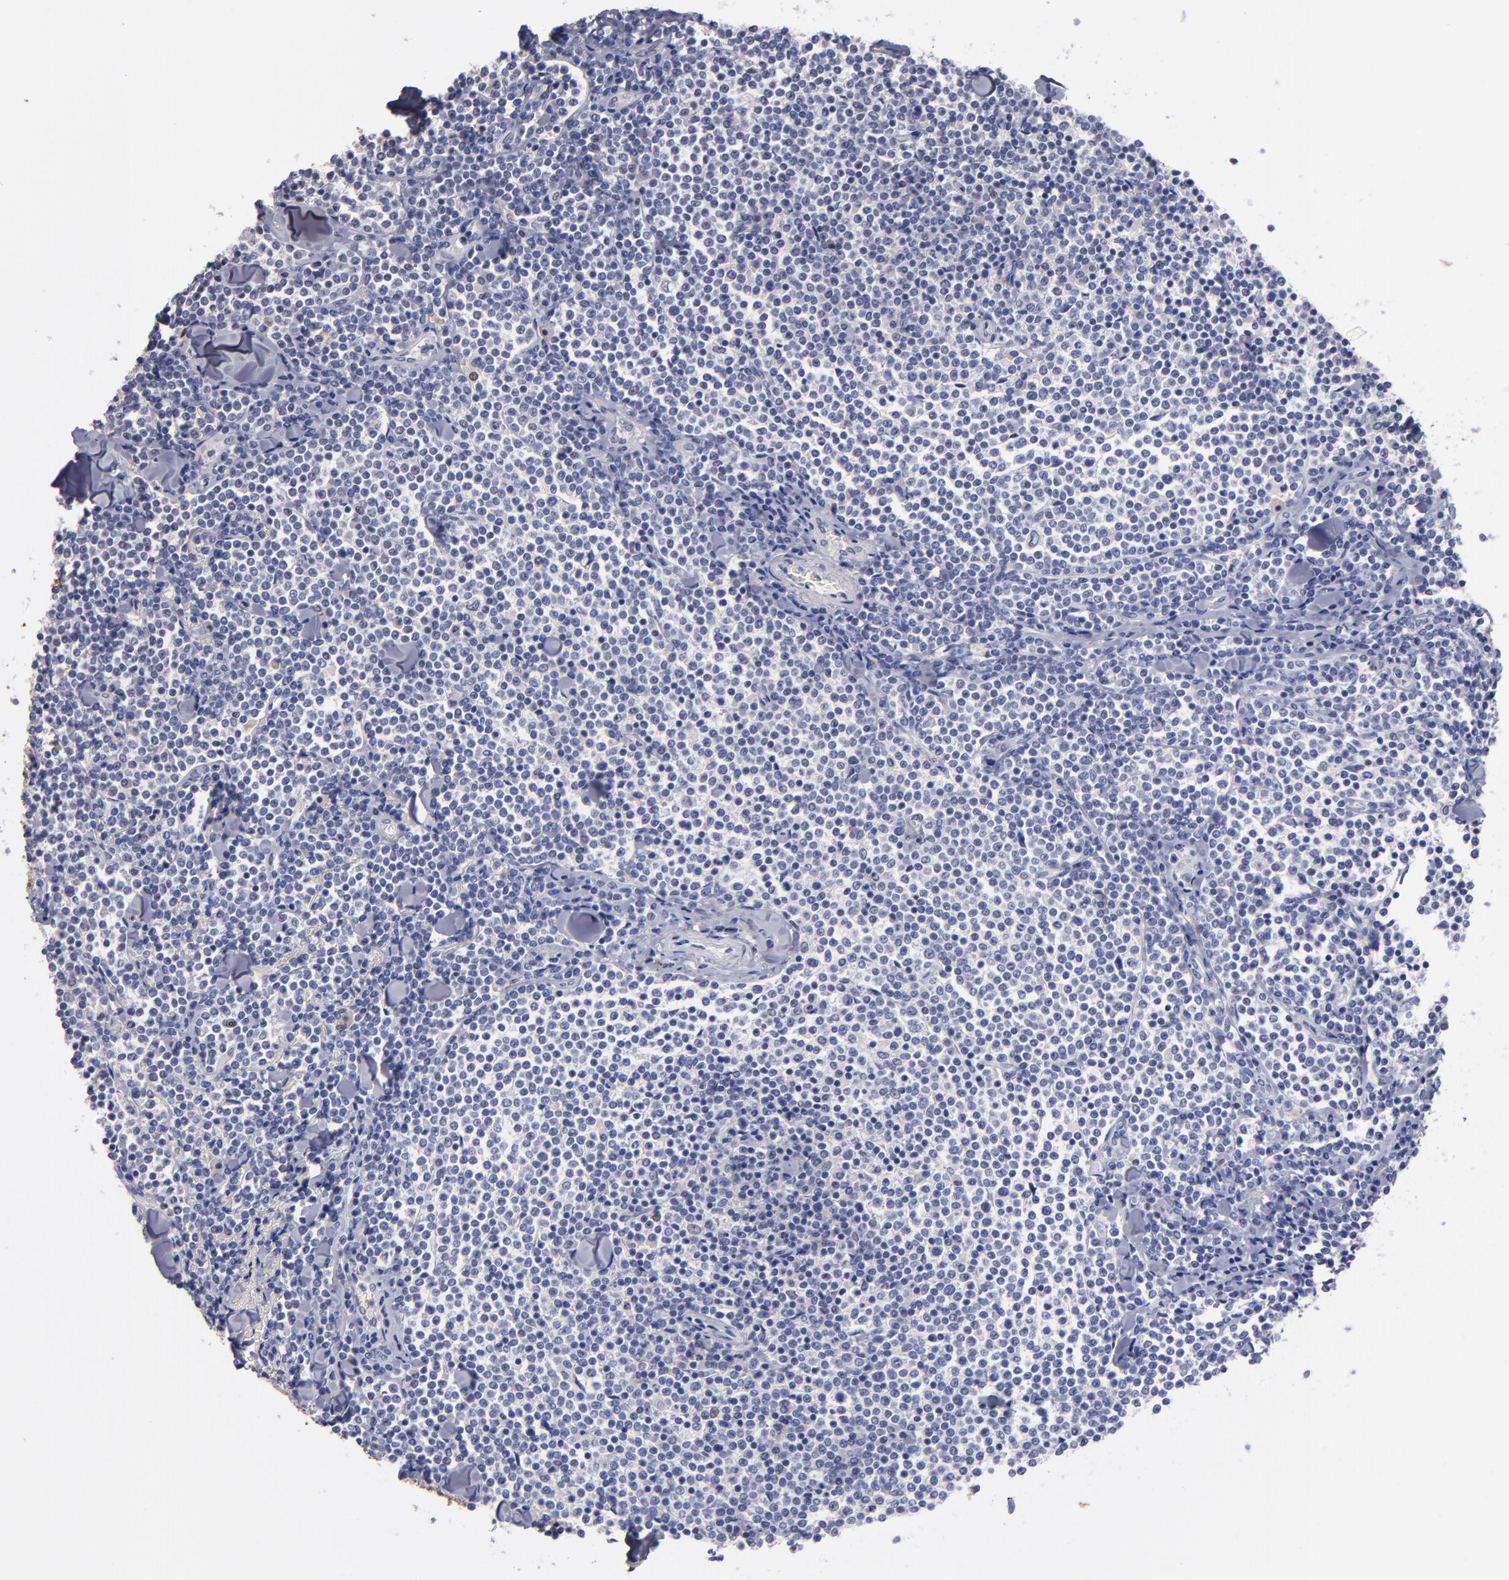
{"staining": {"intensity": "negative", "quantity": "none", "location": "none"}, "tissue": "lymphoma", "cell_type": "Tumor cells", "image_type": "cancer", "snomed": [{"axis": "morphology", "description": "Malignant lymphoma, non-Hodgkin's type, Low grade"}, {"axis": "topography", "description": "Soft tissue"}], "caption": "Photomicrograph shows no protein positivity in tumor cells of lymphoma tissue.", "gene": "S100A1", "patient": {"sex": "male", "age": 92}}